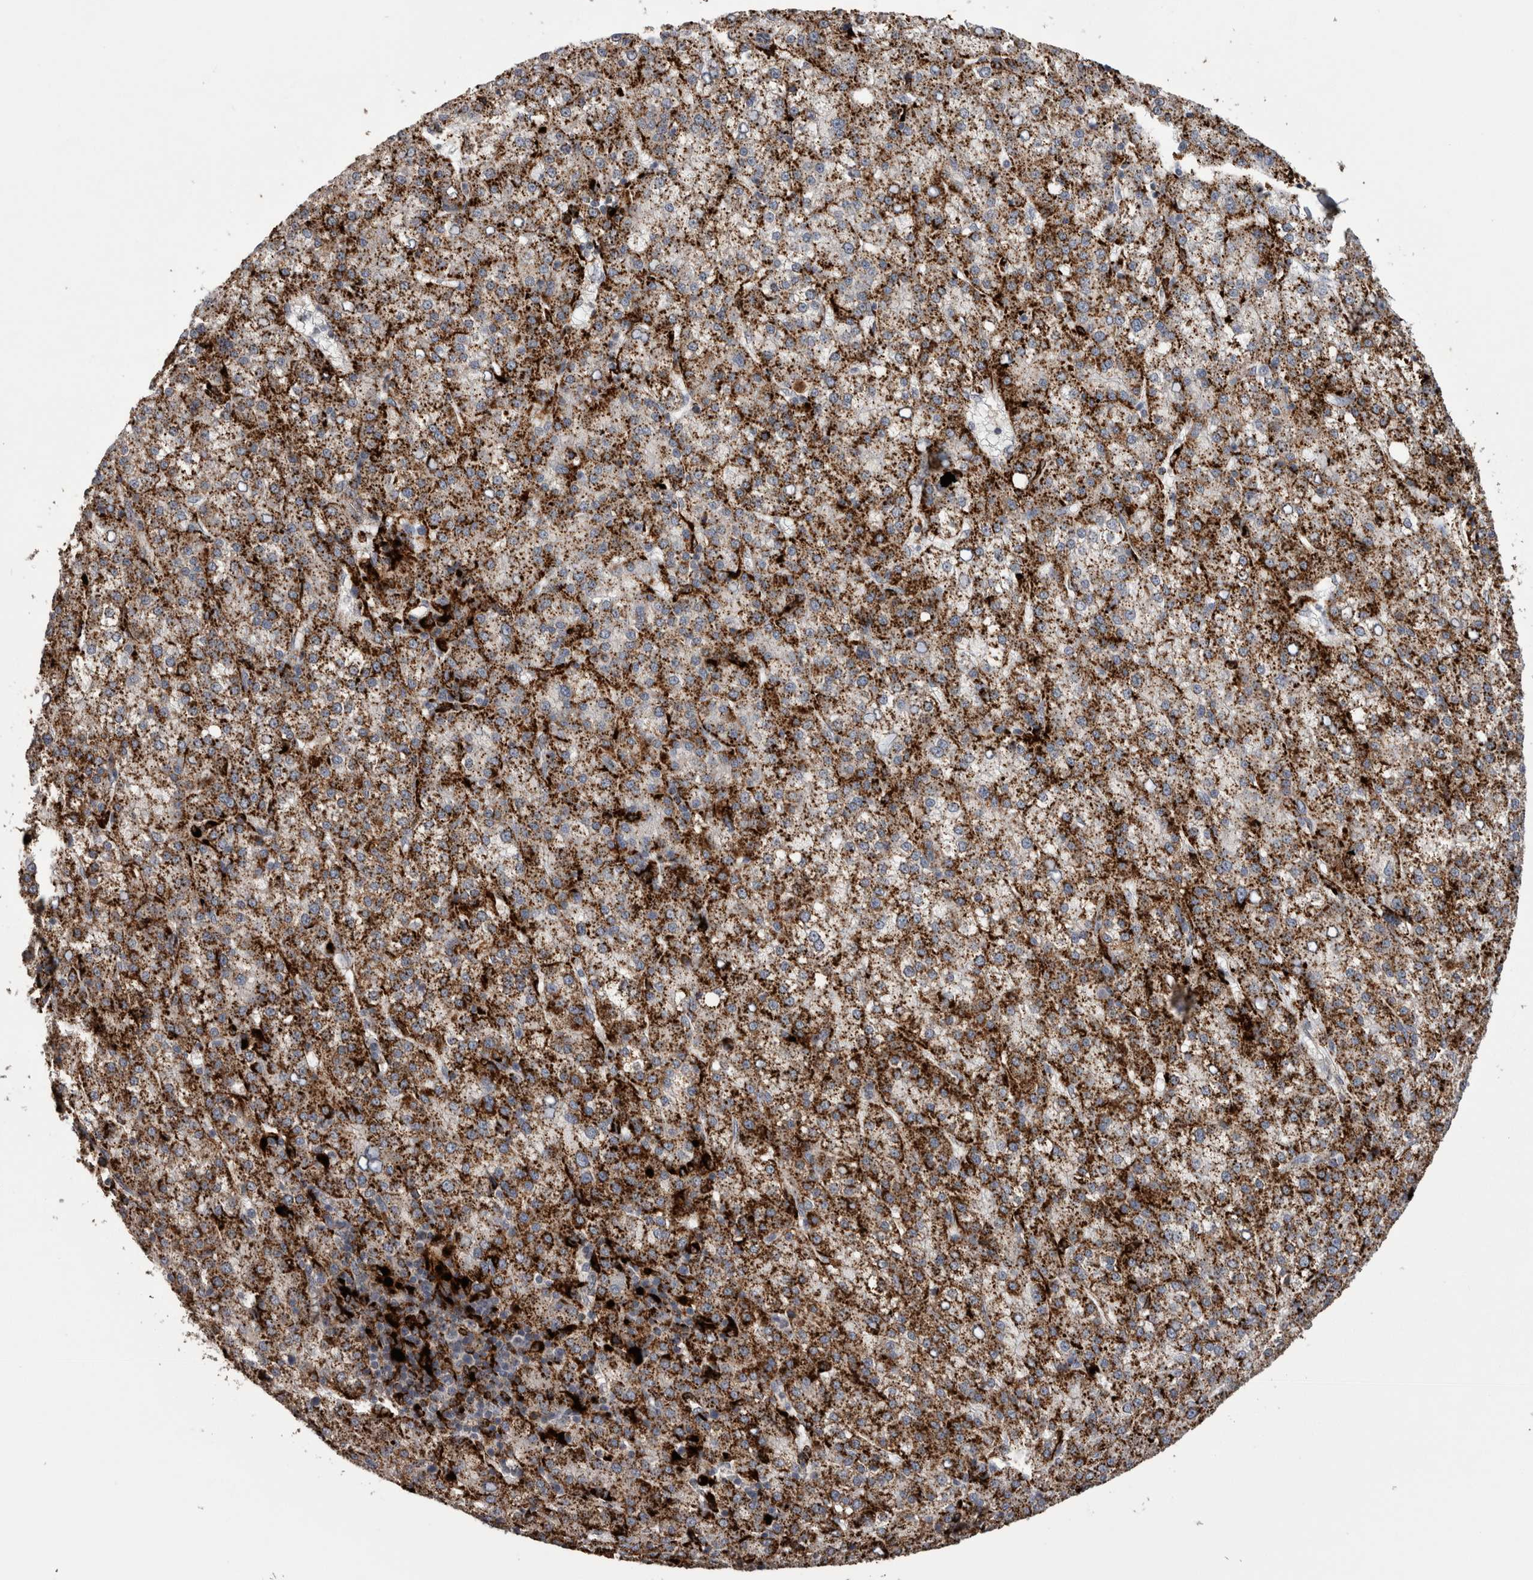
{"staining": {"intensity": "strong", "quantity": ">75%", "location": "cytoplasmic/membranous"}, "tissue": "liver cancer", "cell_type": "Tumor cells", "image_type": "cancer", "snomed": [{"axis": "morphology", "description": "Carcinoma, Hepatocellular, NOS"}, {"axis": "topography", "description": "Liver"}], "caption": "A high amount of strong cytoplasmic/membranous staining is seen in approximately >75% of tumor cells in hepatocellular carcinoma (liver) tissue. (DAB (3,3'-diaminobenzidine) = brown stain, brightfield microscopy at high magnification).", "gene": "CTSZ", "patient": {"sex": "female", "age": 58}}